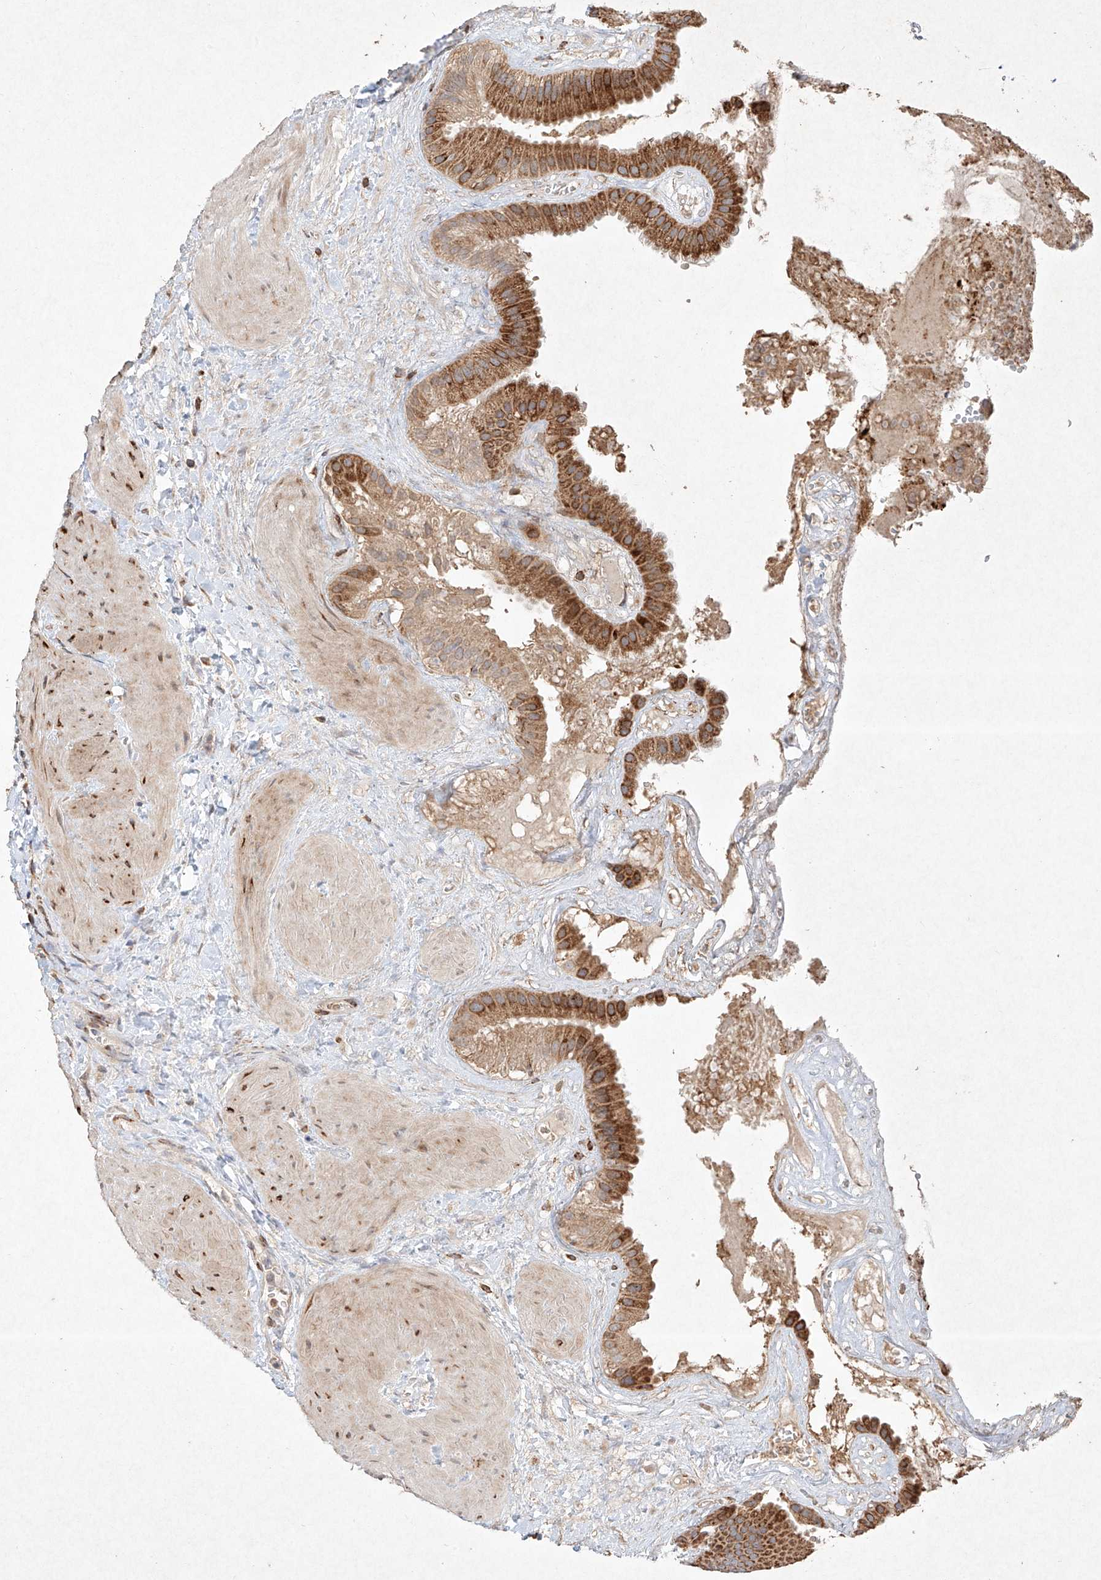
{"staining": {"intensity": "strong", "quantity": ">75%", "location": "cytoplasmic/membranous"}, "tissue": "gallbladder", "cell_type": "Glandular cells", "image_type": "normal", "snomed": [{"axis": "morphology", "description": "Normal tissue, NOS"}, {"axis": "topography", "description": "Gallbladder"}], "caption": "Glandular cells exhibit high levels of strong cytoplasmic/membranous expression in approximately >75% of cells in benign gallbladder.", "gene": "SEMA3B", "patient": {"sex": "male", "age": 55}}